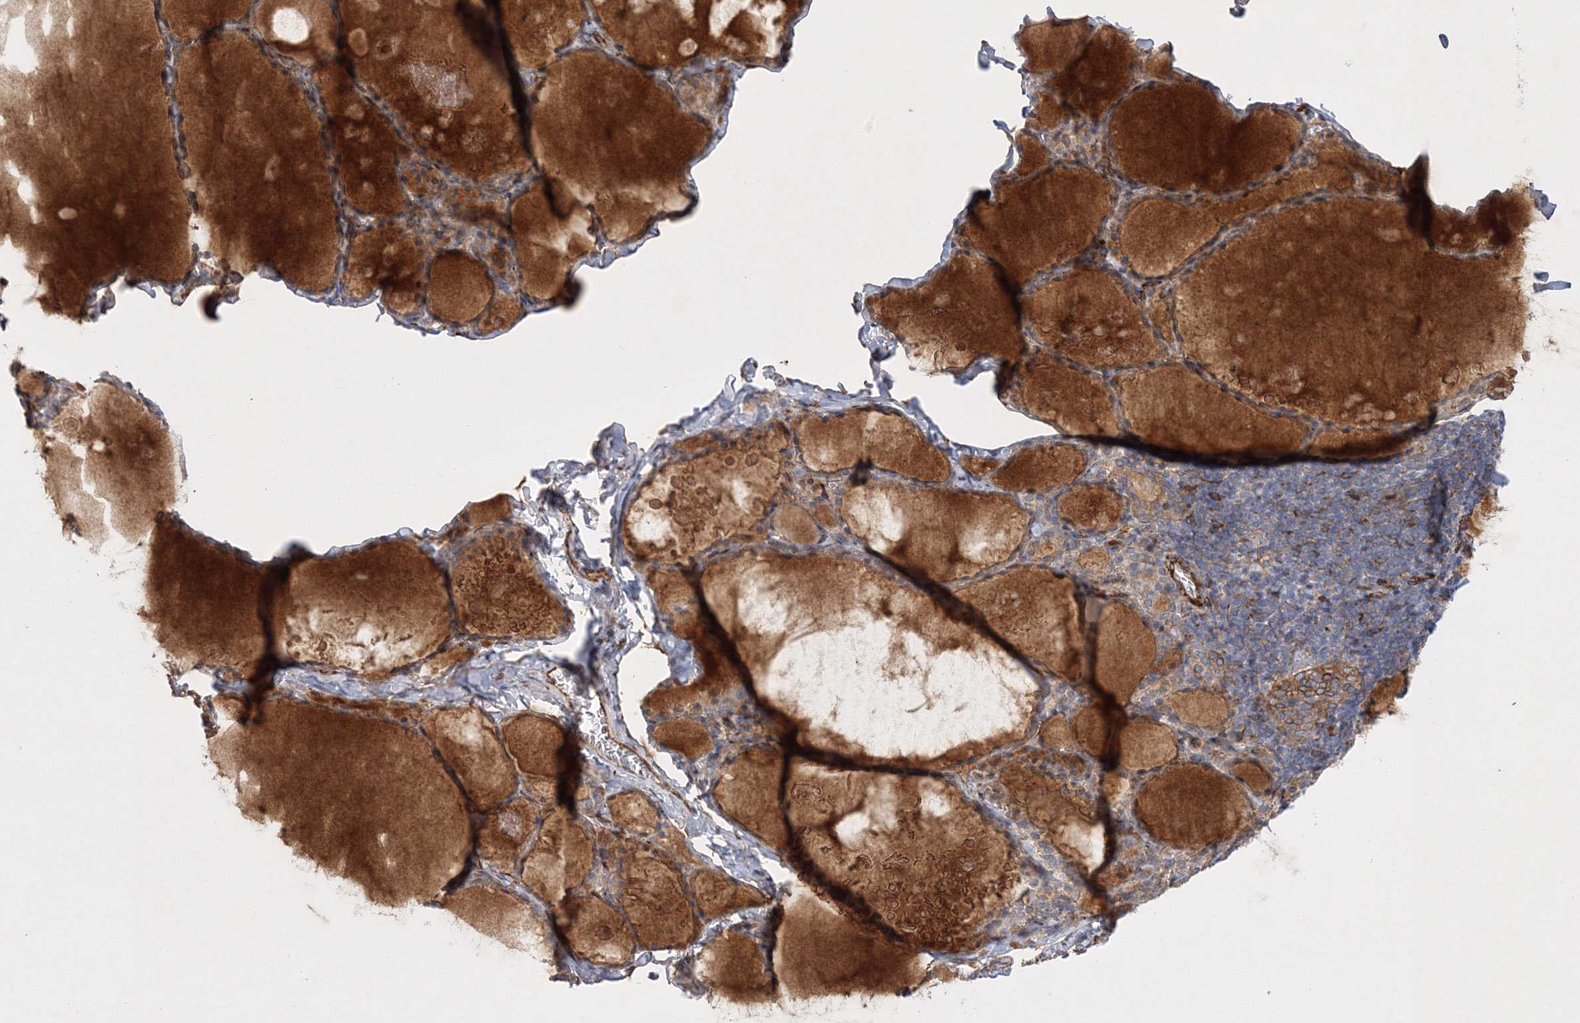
{"staining": {"intensity": "weak", "quantity": "25%-75%", "location": "cytoplasmic/membranous"}, "tissue": "thyroid gland", "cell_type": "Glandular cells", "image_type": "normal", "snomed": [{"axis": "morphology", "description": "Normal tissue, NOS"}, {"axis": "topography", "description": "Thyroid gland"}], "caption": "A photomicrograph showing weak cytoplasmic/membranous staining in about 25%-75% of glandular cells in benign thyroid gland, as visualized by brown immunohistochemical staining.", "gene": "ZFYVE16", "patient": {"sex": "male", "age": 56}}